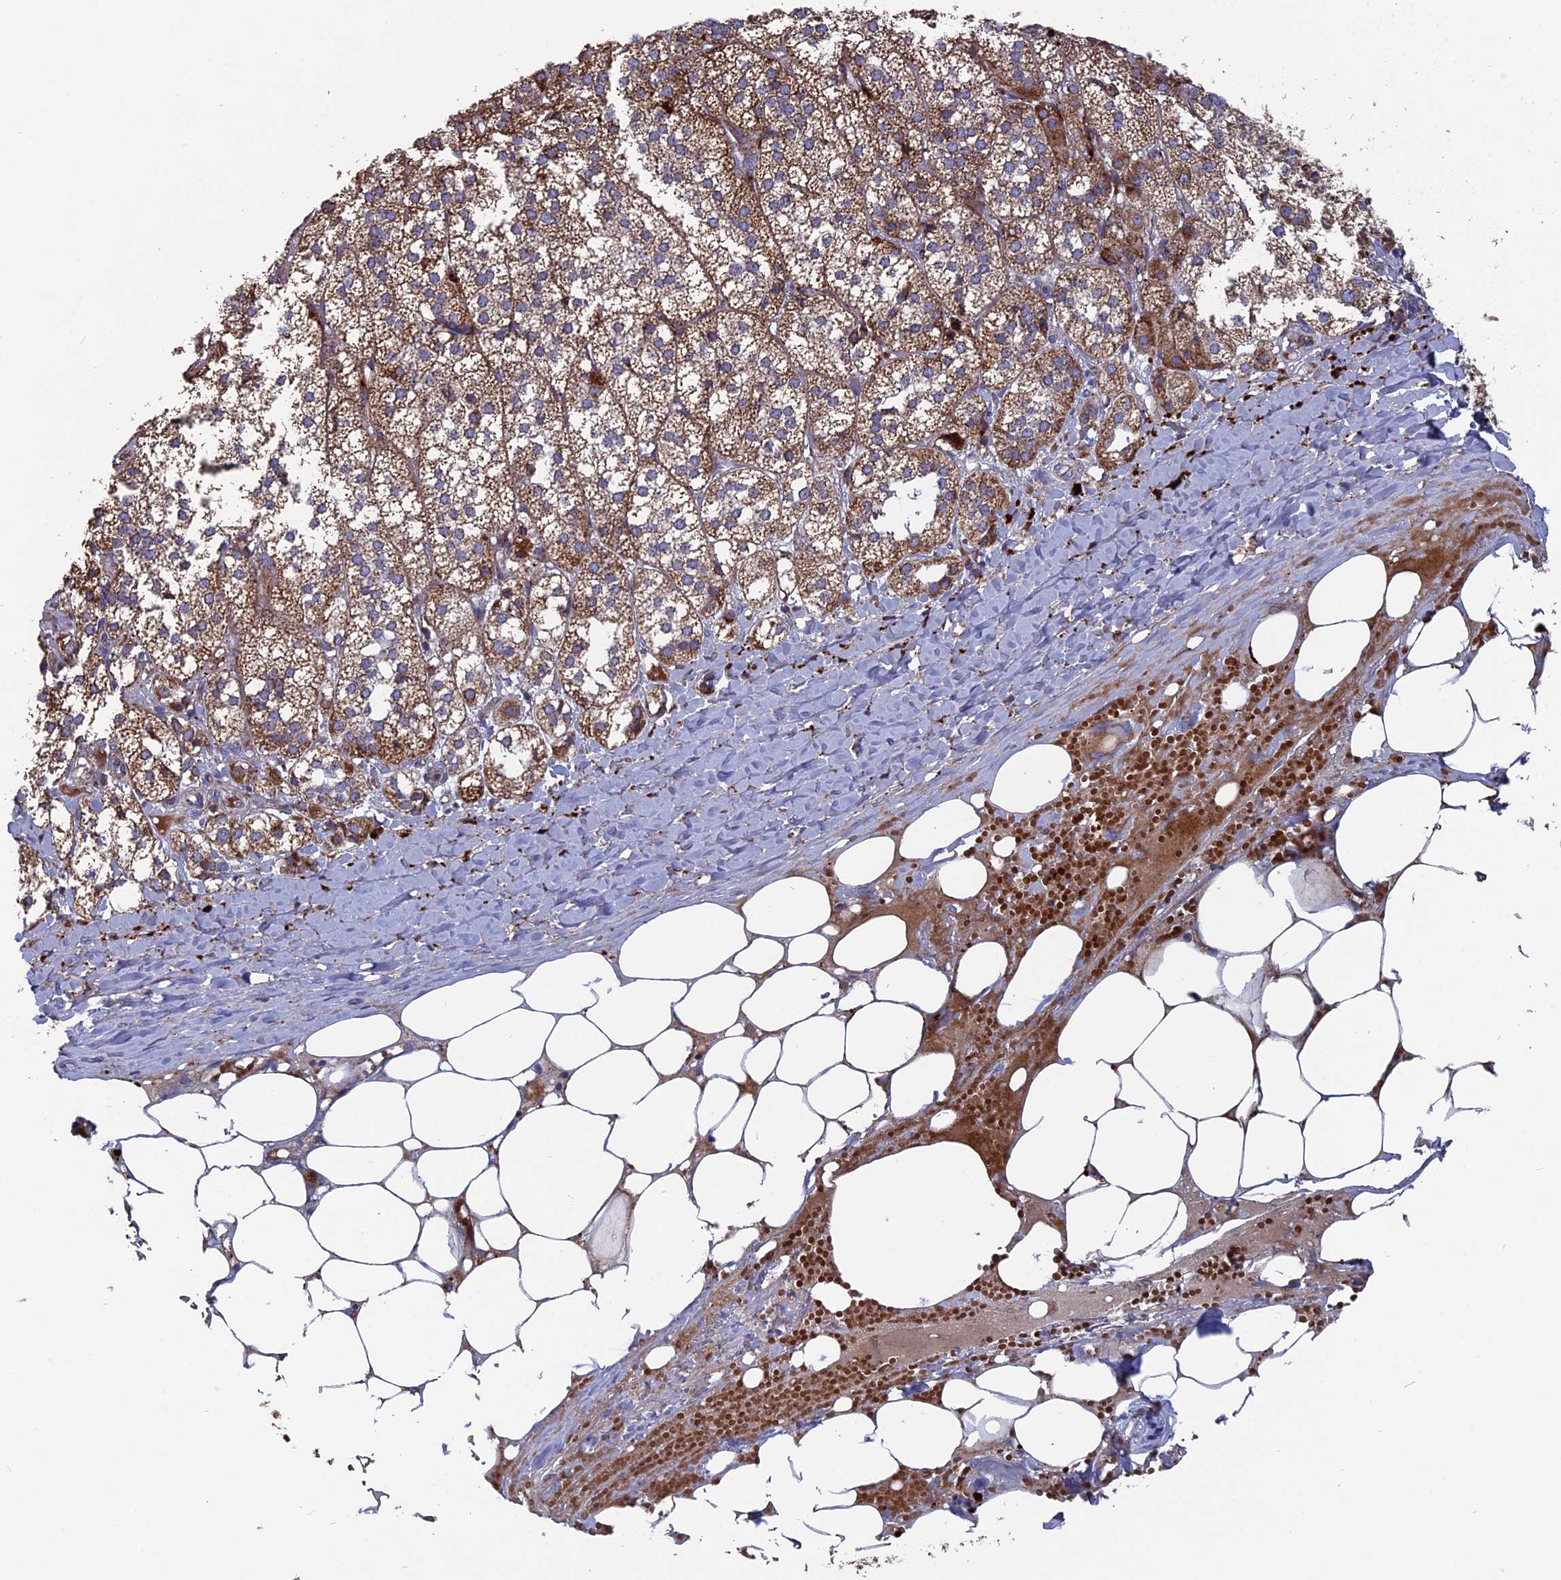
{"staining": {"intensity": "strong", "quantity": ">75%", "location": "cytoplasmic/membranous"}, "tissue": "adrenal gland", "cell_type": "Glandular cells", "image_type": "normal", "snomed": [{"axis": "morphology", "description": "Normal tissue, NOS"}, {"axis": "topography", "description": "Adrenal gland"}], "caption": "Immunohistochemical staining of unremarkable adrenal gland shows high levels of strong cytoplasmic/membranous expression in approximately >75% of glandular cells. (IHC, brightfield microscopy, high magnification).", "gene": "TGFA", "patient": {"sex": "female", "age": 61}}